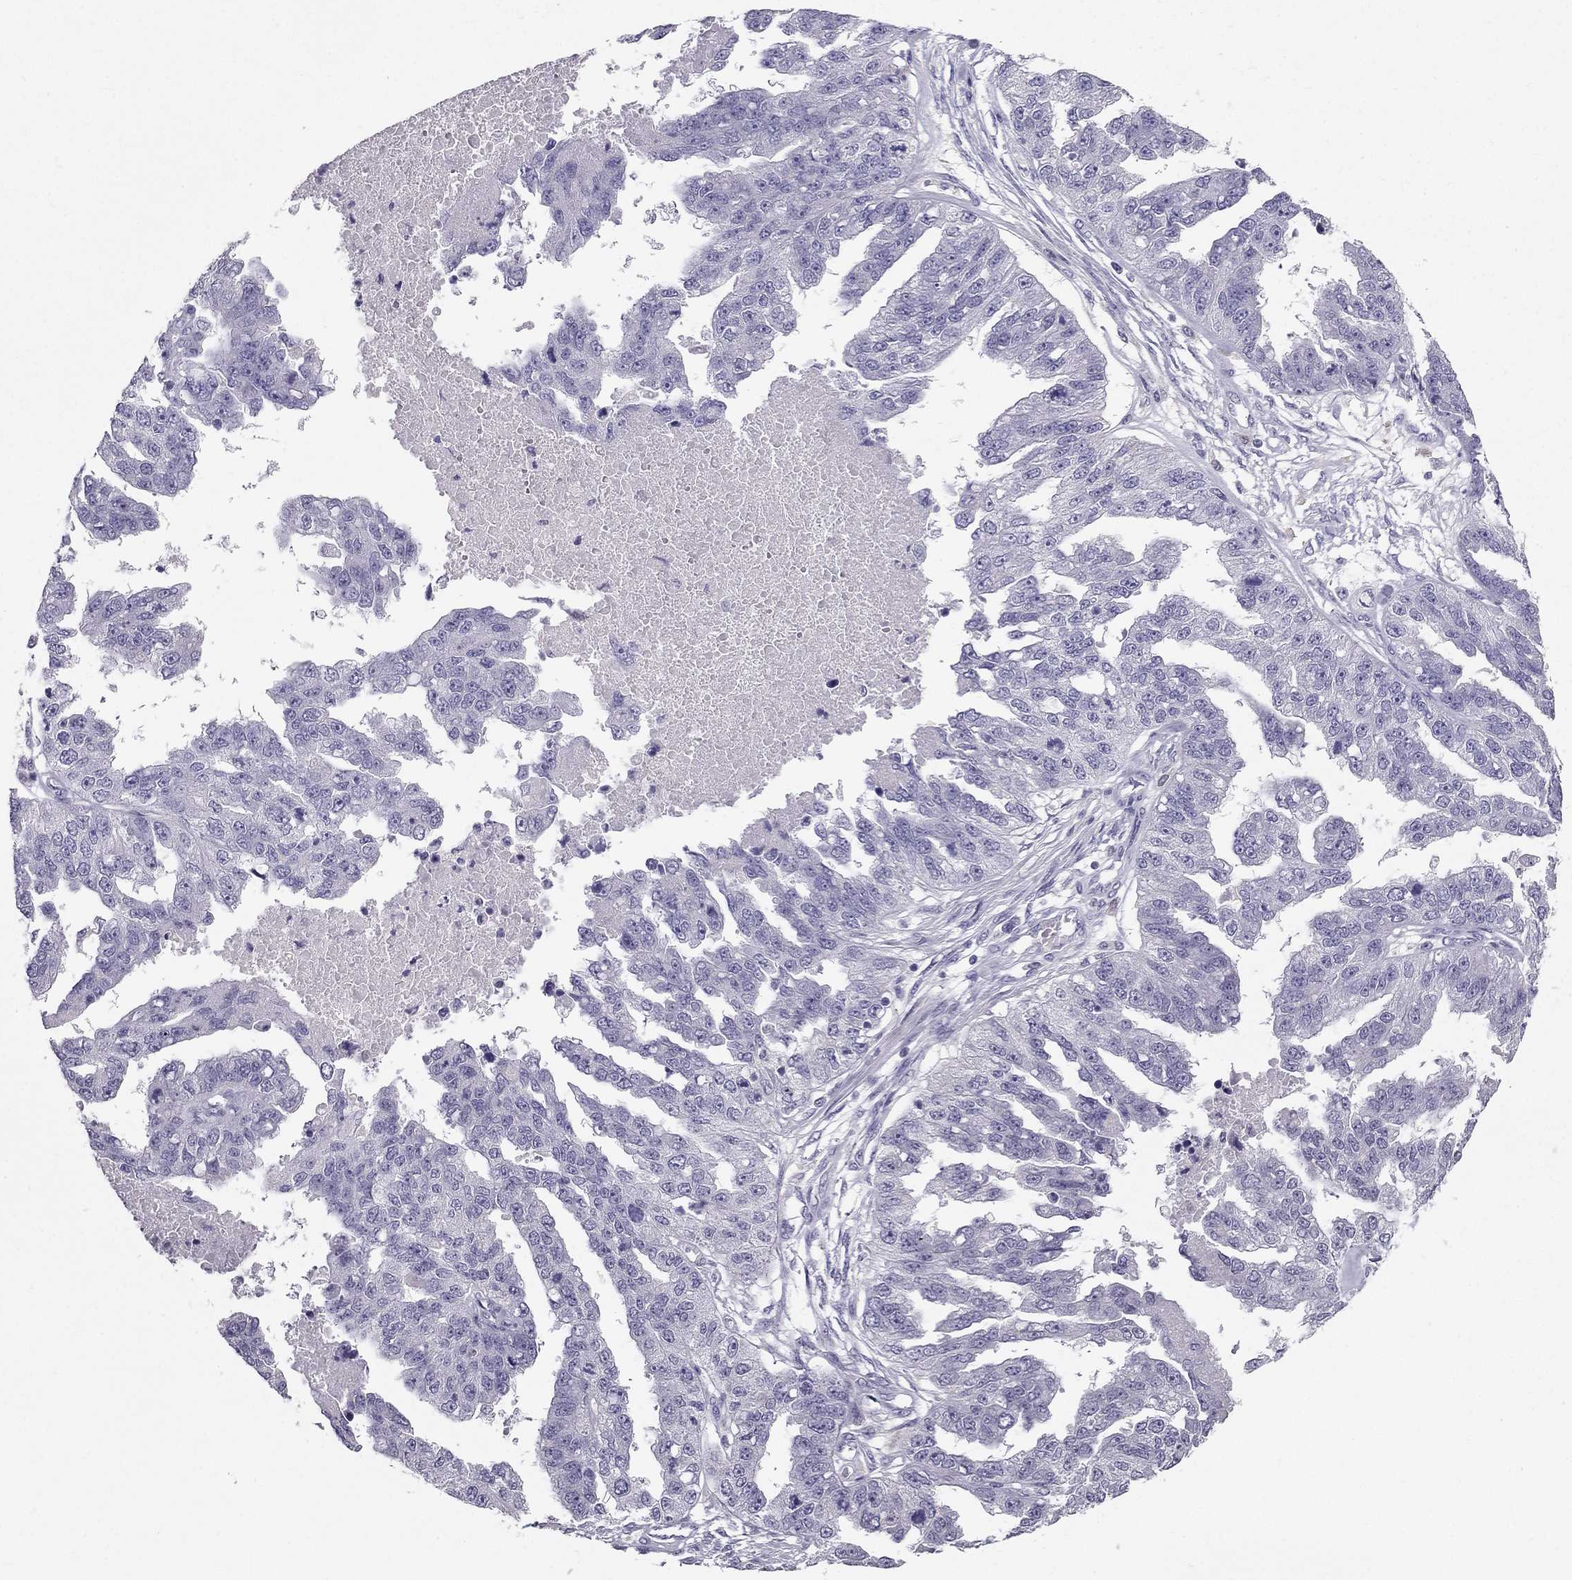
{"staining": {"intensity": "negative", "quantity": "none", "location": "none"}, "tissue": "ovarian cancer", "cell_type": "Tumor cells", "image_type": "cancer", "snomed": [{"axis": "morphology", "description": "Cystadenocarcinoma, serous, NOS"}, {"axis": "topography", "description": "Ovary"}], "caption": "Immunohistochemistry (IHC) micrograph of ovarian serous cystadenocarcinoma stained for a protein (brown), which demonstrates no expression in tumor cells.", "gene": "LMTK3", "patient": {"sex": "female", "age": 58}}